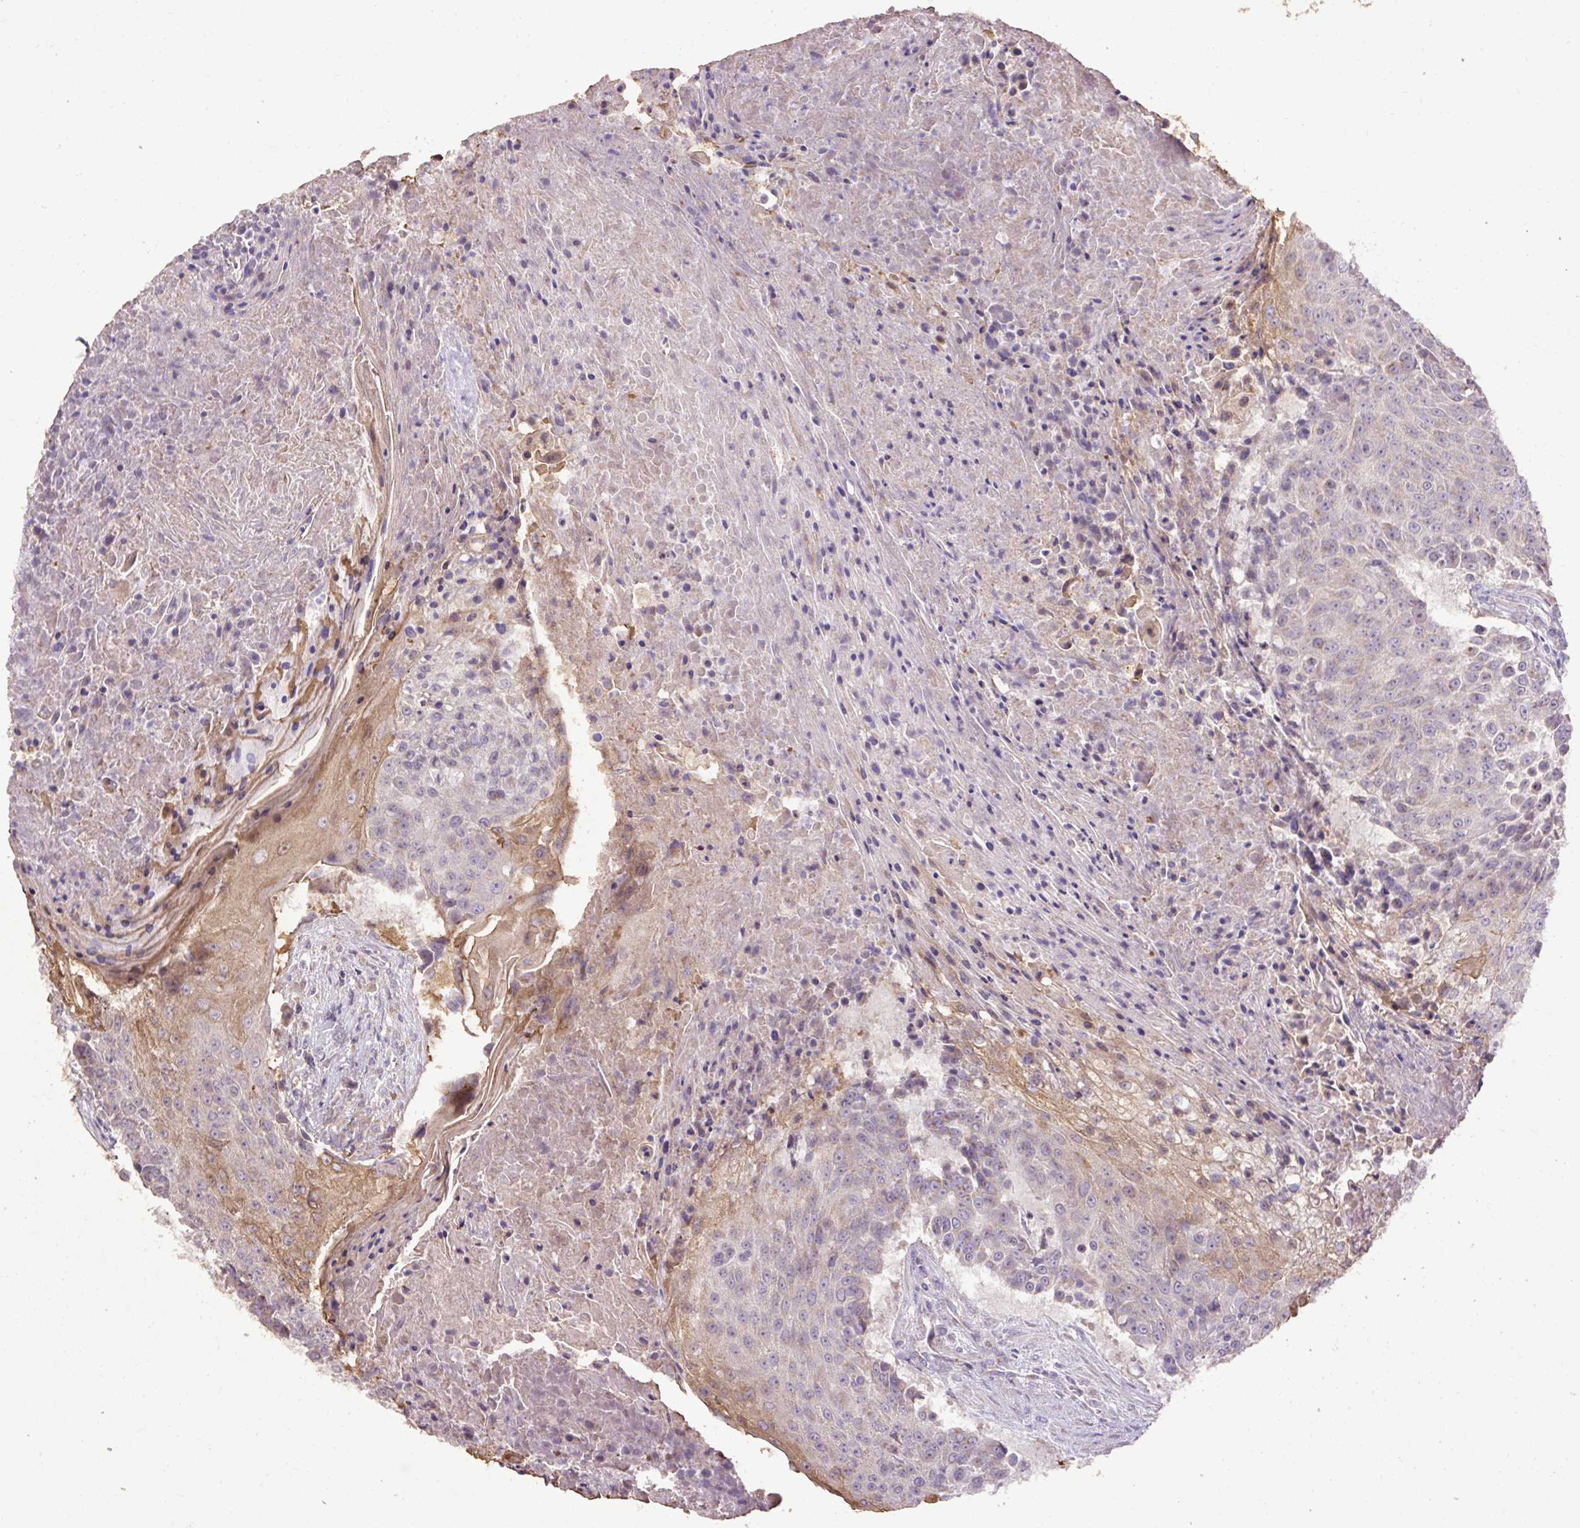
{"staining": {"intensity": "moderate", "quantity": "<25%", "location": "cytoplasmic/membranous"}, "tissue": "urothelial cancer", "cell_type": "Tumor cells", "image_type": "cancer", "snomed": [{"axis": "morphology", "description": "Urothelial carcinoma, High grade"}, {"axis": "topography", "description": "Urinary bladder"}], "caption": "DAB (3,3'-diaminobenzidine) immunohistochemical staining of human urothelial cancer displays moderate cytoplasmic/membranous protein positivity in approximately <25% of tumor cells. Nuclei are stained in blue.", "gene": "ABR", "patient": {"sex": "female", "age": 63}}